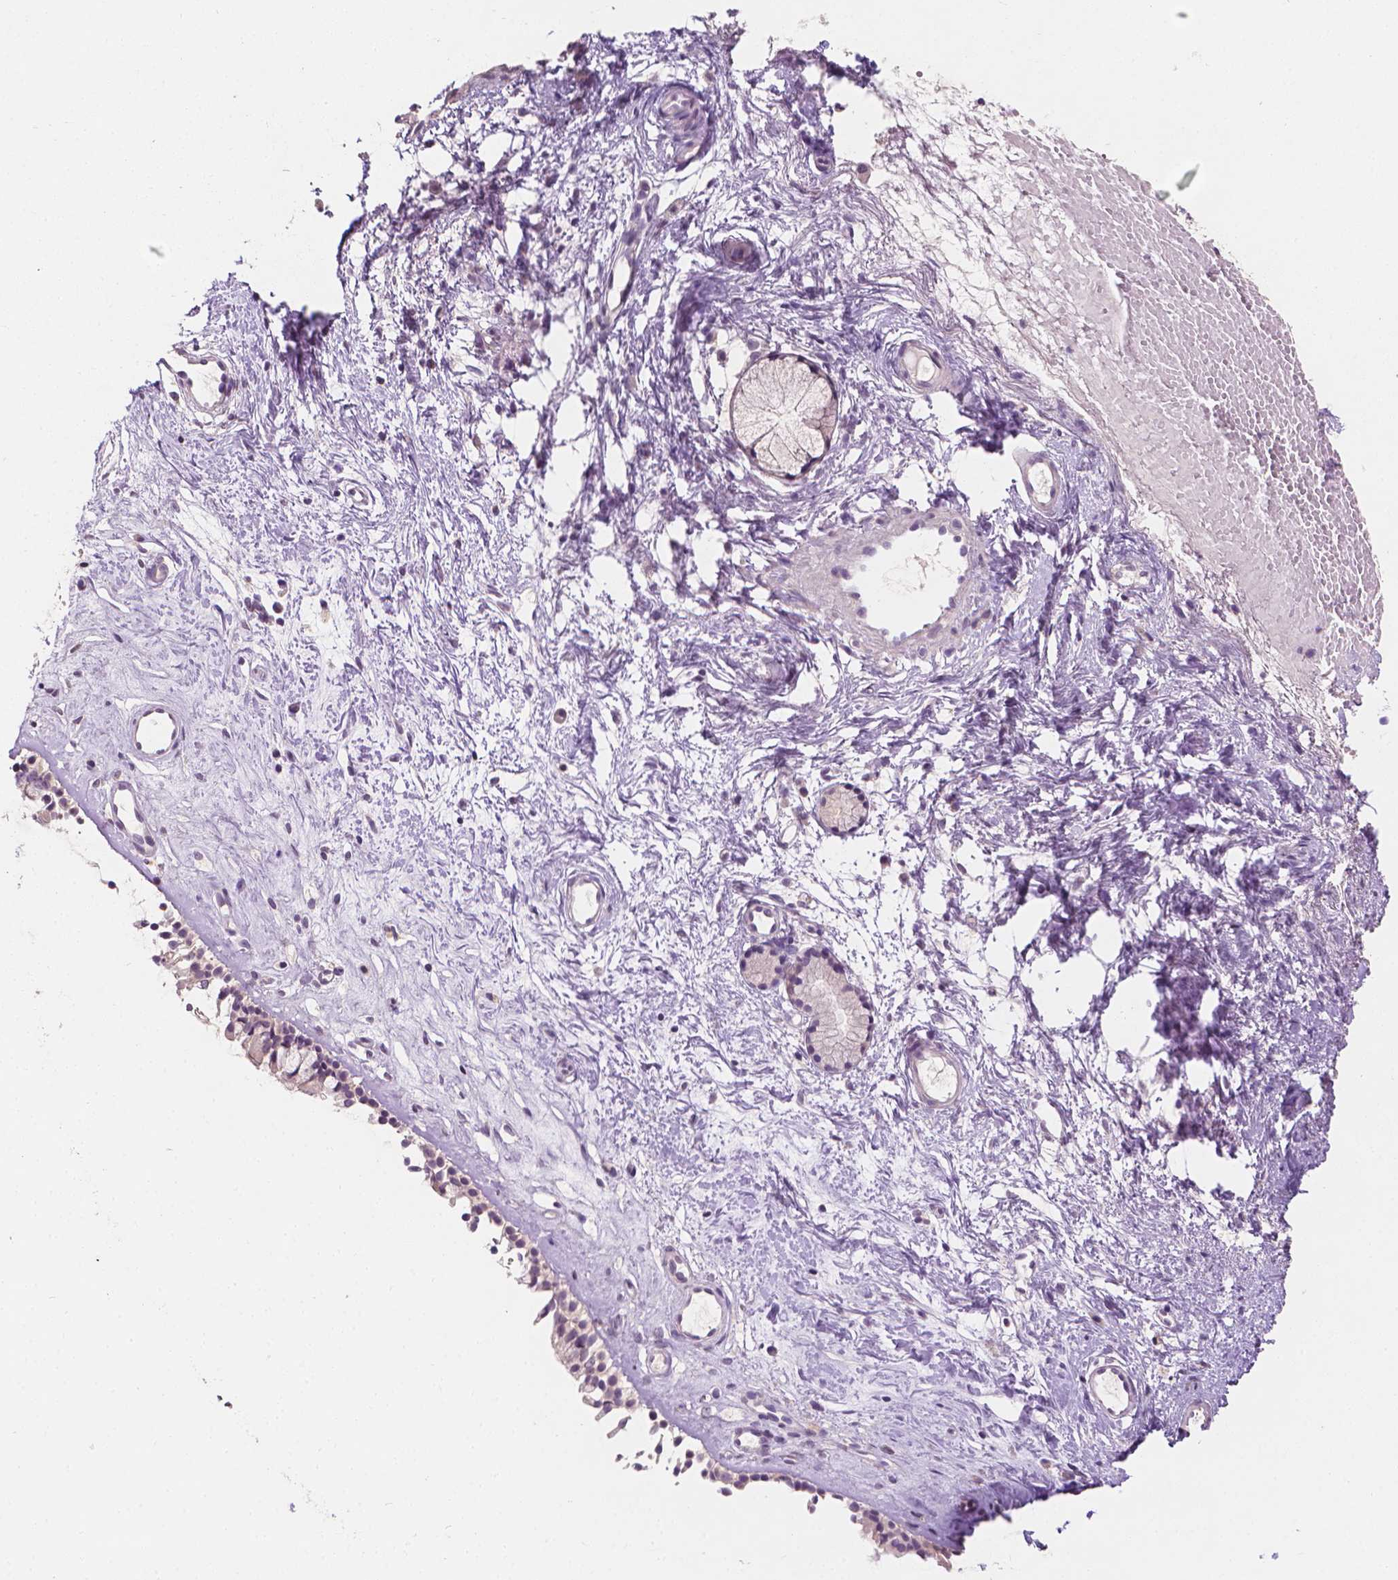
{"staining": {"intensity": "negative", "quantity": "none", "location": "none"}, "tissue": "nasopharynx", "cell_type": "Respiratory epithelial cells", "image_type": "normal", "snomed": [{"axis": "morphology", "description": "Normal tissue, NOS"}, {"axis": "topography", "description": "Nasopharynx"}], "caption": "Respiratory epithelial cells show no significant expression in unremarkable nasopharynx.", "gene": "FASN", "patient": {"sex": "female", "age": 52}}